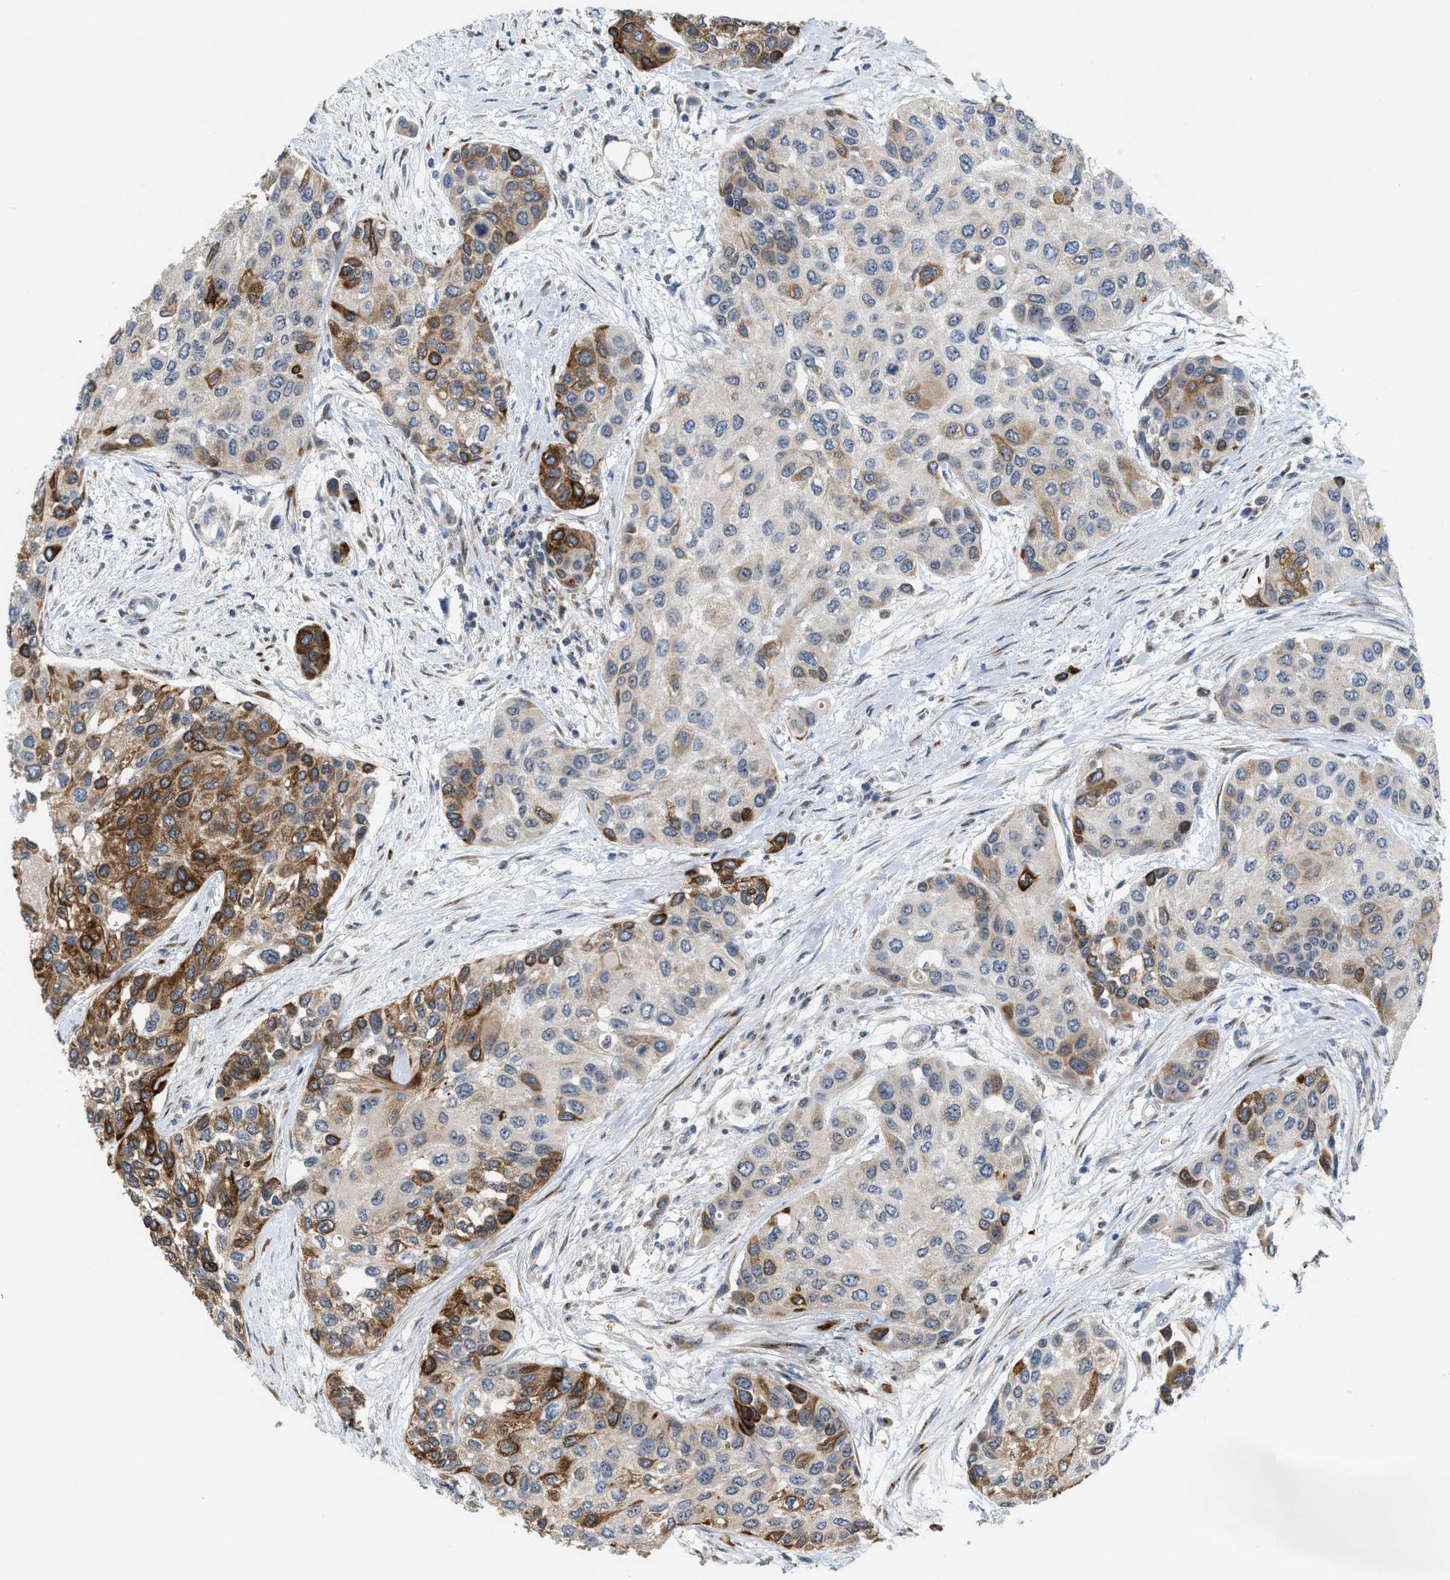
{"staining": {"intensity": "moderate", "quantity": "25%-75%", "location": "cytoplasmic/membranous"}, "tissue": "urothelial cancer", "cell_type": "Tumor cells", "image_type": "cancer", "snomed": [{"axis": "morphology", "description": "Urothelial carcinoma, High grade"}, {"axis": "topography", "description": "Urinary bladder"}], "caption": "Immunohistochemistry (IHC) of high-grade urothelial carcinoma reveals medium levels of moderate cytoplasmic/membranous positivity in about 25%-75% of tumor cells.", "gene": "DIPK1A", "patient": {"sex": "female", "age": 56}}